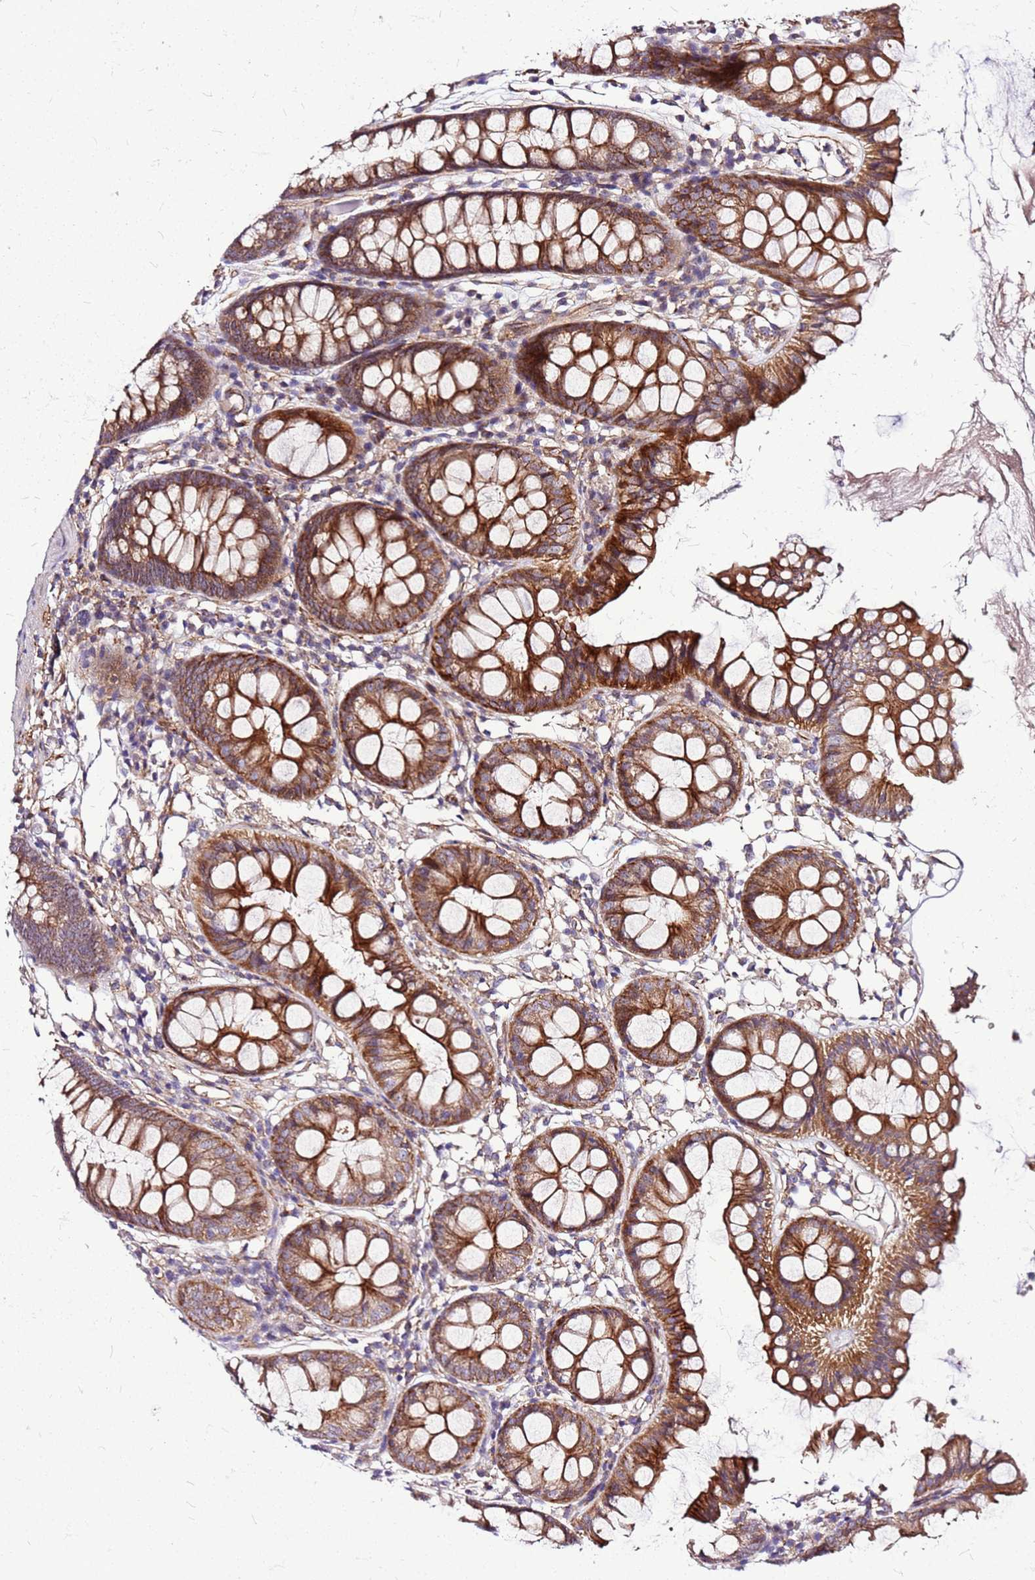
{"staining": {"intensity": "moderate", "quantity": ">75%", "location": "cytoplasmic/membranous"}, "tissue": "colon", "cell_type": "Endothelial cells", "image_type": "normal", "snomed": [{"axis": "morphology", "description": "Normal tissue, NOS"}, {"axis": "topography", "description": "Colon"}], "caption": "Endothelial cells demonstrate moderate cytoplasmic/membranous staining in about >75% of cells in benign colon.", "gene": "TOPAZ1", "patient": {"sex": "female", "age": 84}}